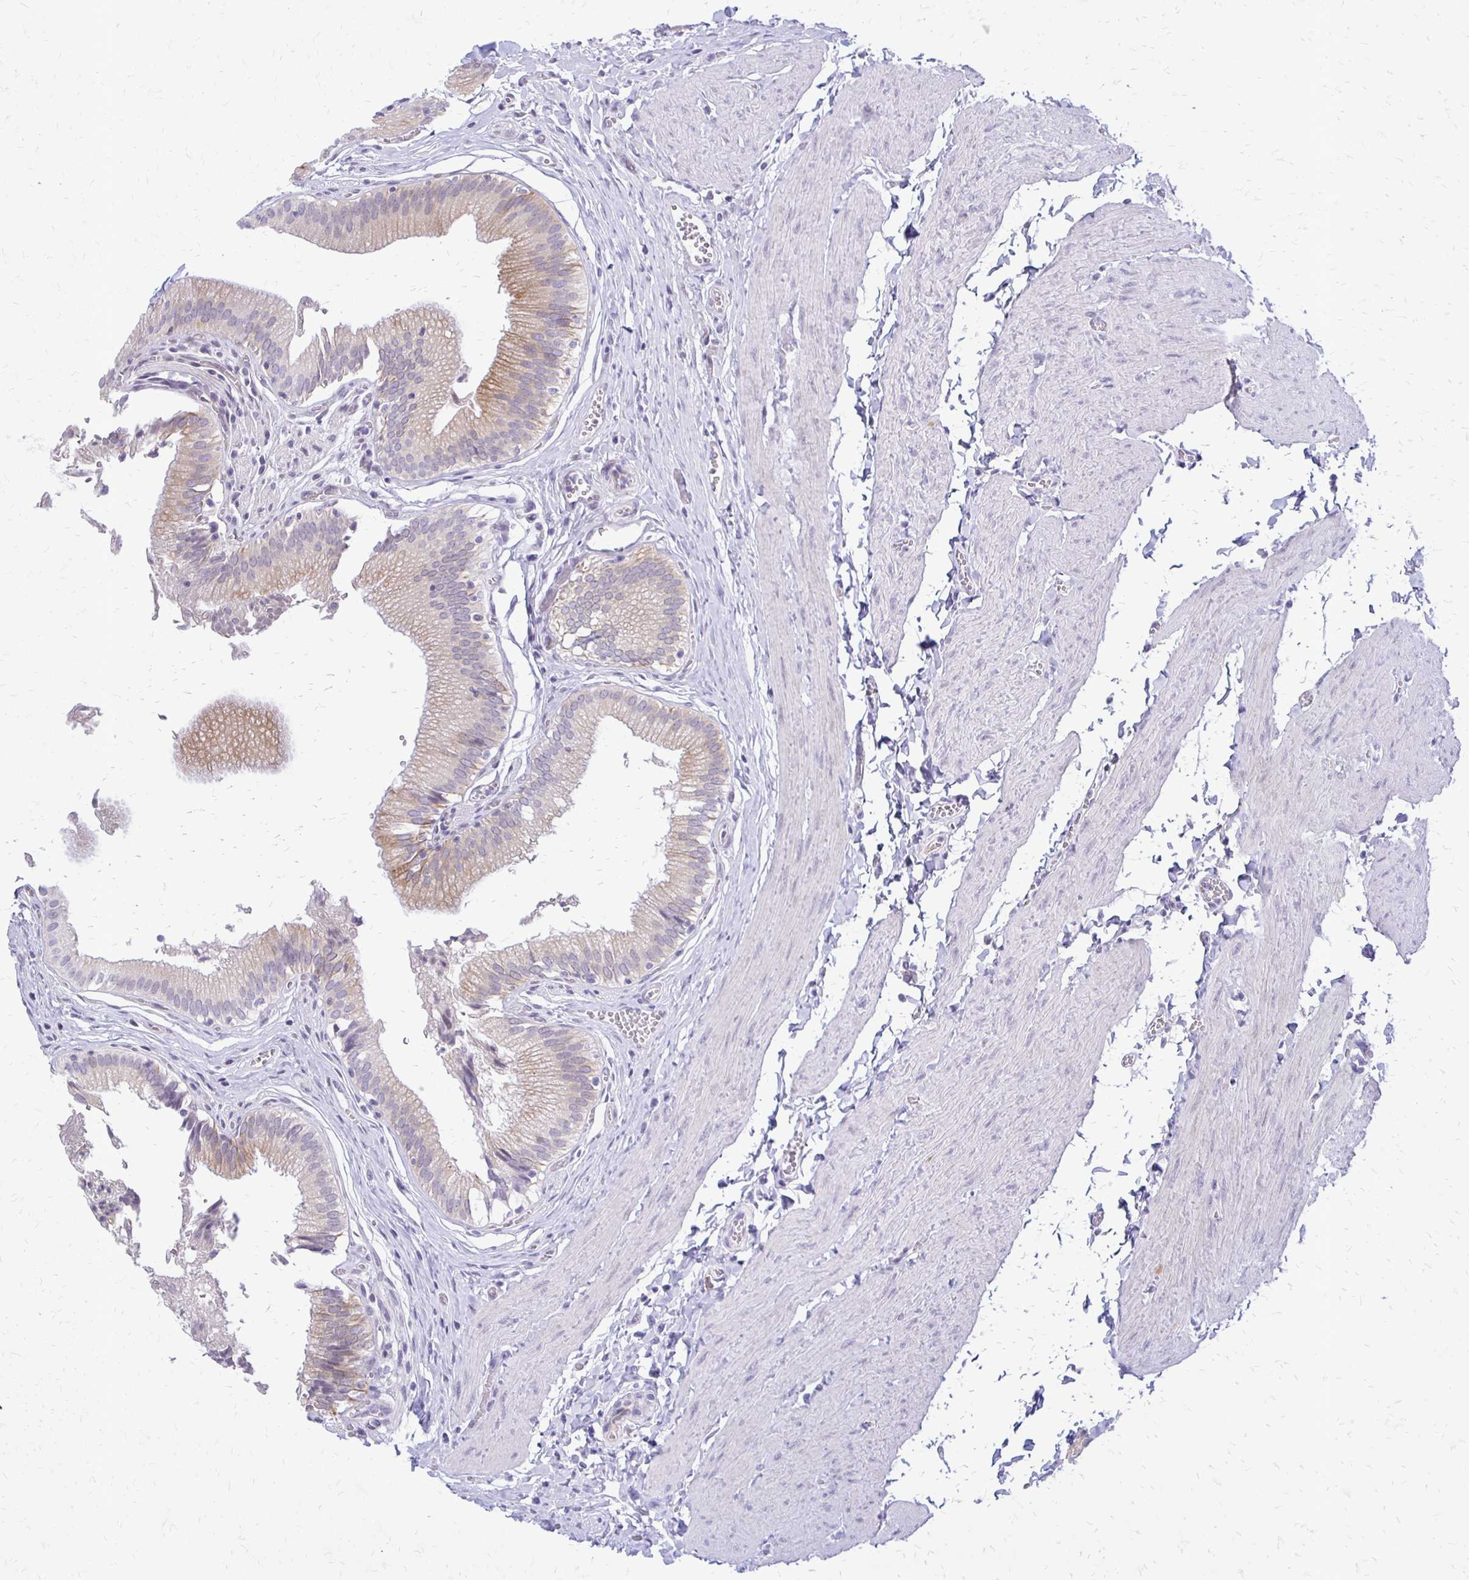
{"staining": {"intensity": "moderate", "quantity": "25%-75%", "location": "cytoplasmic/membranous"}, "tissue": "gallbladder", "cell_type": "Glandular cells", "image_type": "normal", "snomed": [{"axis": "morphology", "description": "Normal tissue, NOS"}, {"axis": "topography", "description": "Gallbladder"}, {"axis": "topography", "description": "Peripheral nerve tissue"}], "caption": "IHC of normal gallbladder reveals medium levels of moderate cytoplasmic/membranous expression in approximately 25%-75% of glandular cells.", "gene": "EPYC", "patient": {"sex": "male", "age": 17}}